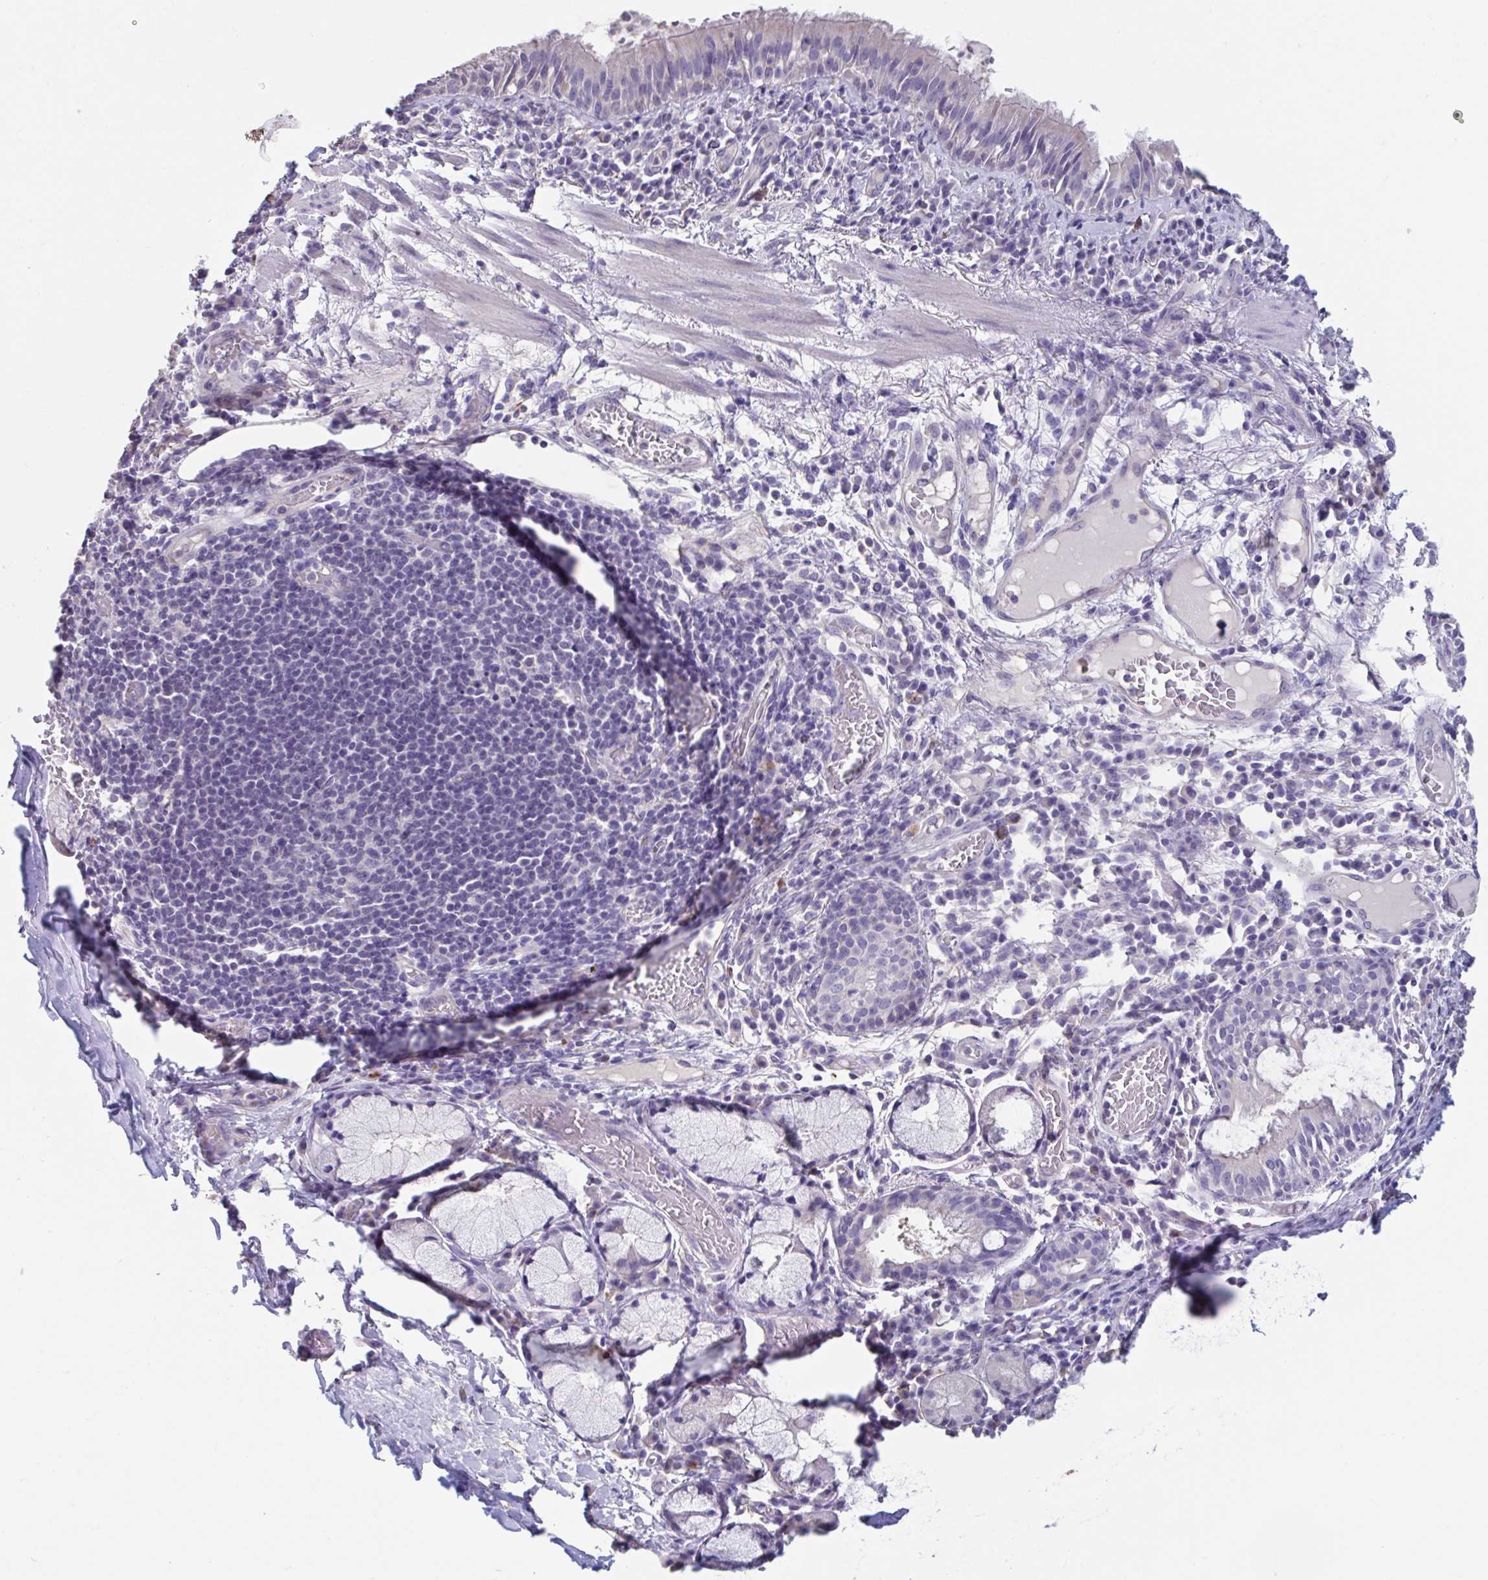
{"staining": {"intensity": "negative", "quantity": "none", "location": "none"}, "tissue": "soft tissue", "cell_type": "Fibroblasts", "image_type": "normal", "snomed": [{"axis": "morphology", "description": "Normal tissue, NOS"}, {"axis": "topography", "description": "Cartilage tissue"}, {"axis": "topography", "description": "Bronchus"}], "caption": "DAB immunohistochemical staining of normal soft tissue displays no significant expression in fibroblasts.", "gene": "GPR162", "patient": {"sex": "male", "age": 56}}